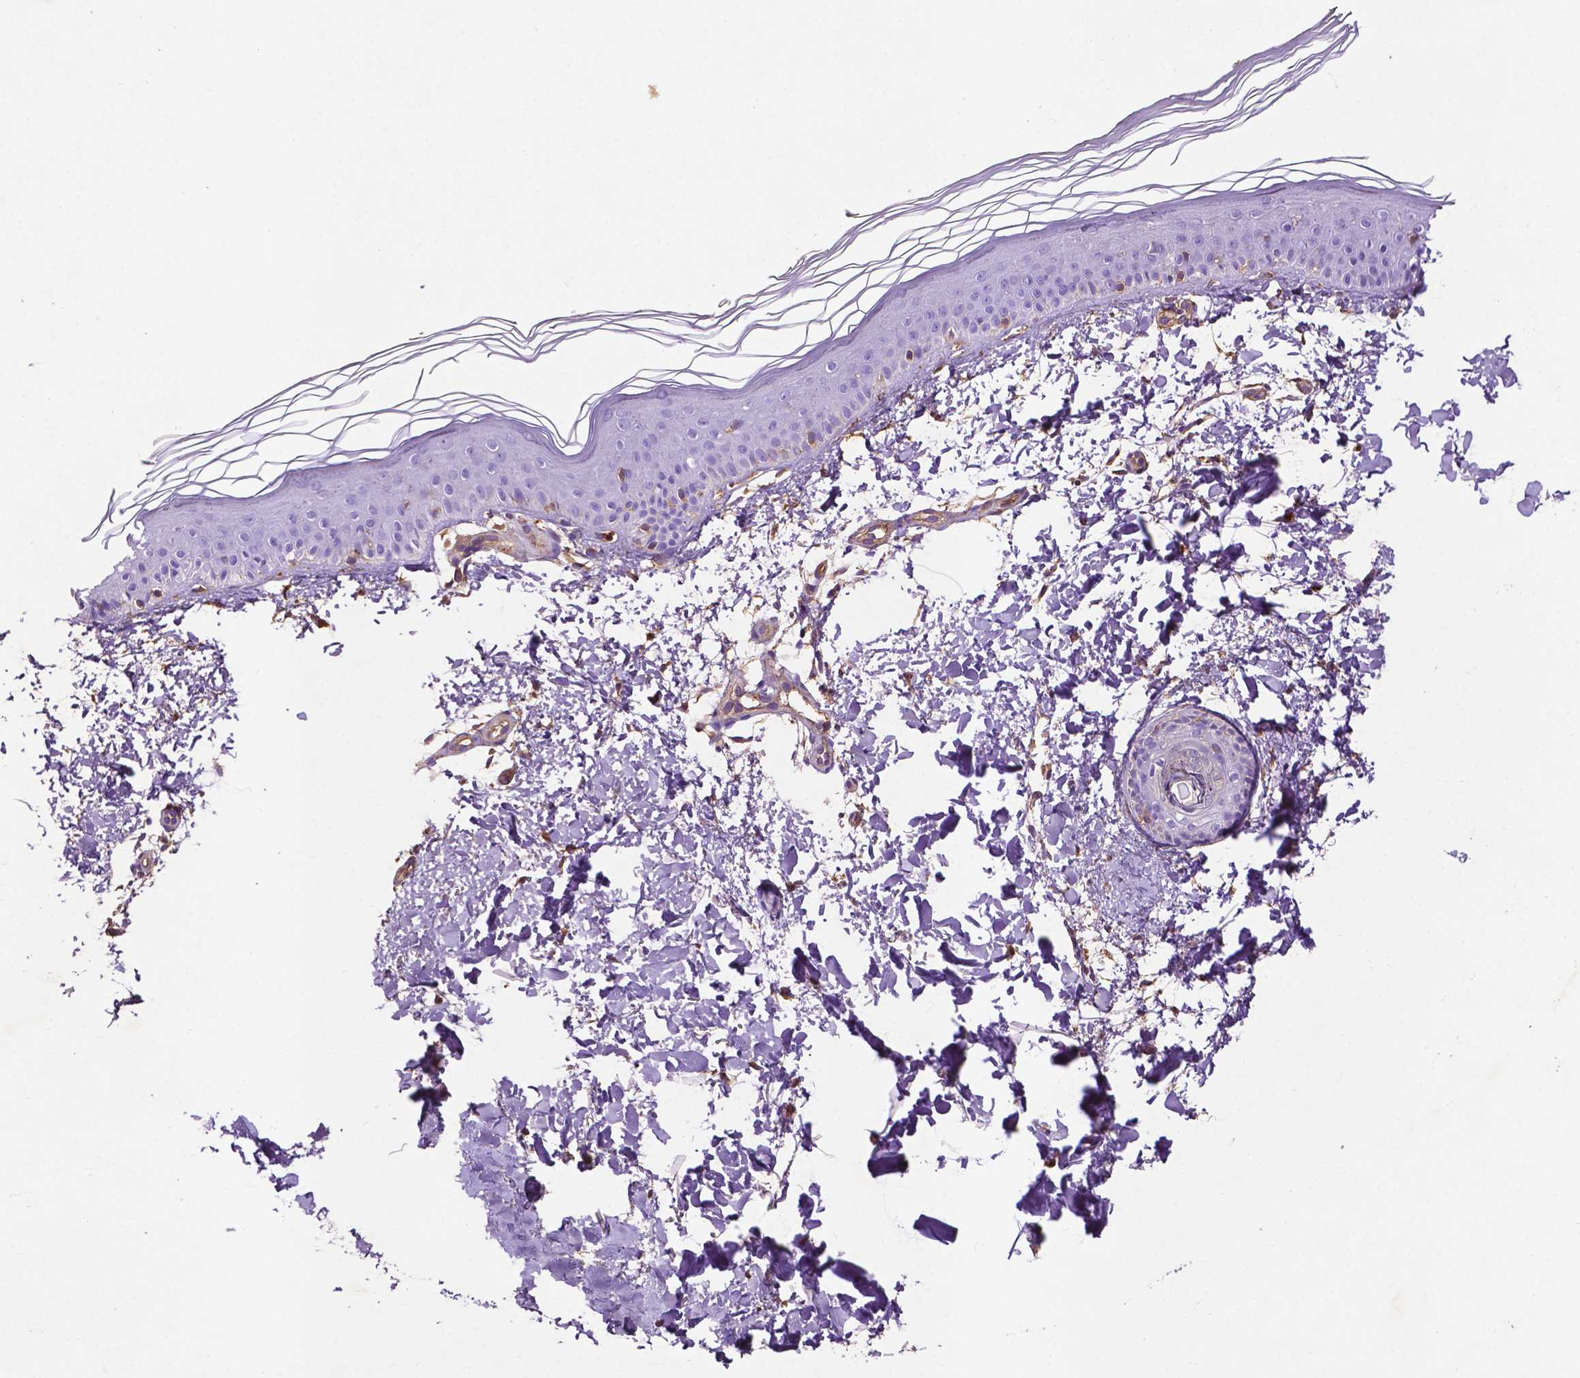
{"staining": {"intensity": "weak", "quantity": "<25%", "location": "cytoplasmic/membranous"}, "tissue": "skin", "cell_type": "Fibroblasts", "image_type": "normal", "snomed": [{"axis": "morphology", "description": "Normal tissue, NOS"}, {"axis": "topography", "description": "Skin"}], "caption": "The immunohistochemistry (IHC) micrograph has no significant staining in fibroblasts of skin.", "gene": "GDPD5", "patient": {"sex": "female", "age": 62}}